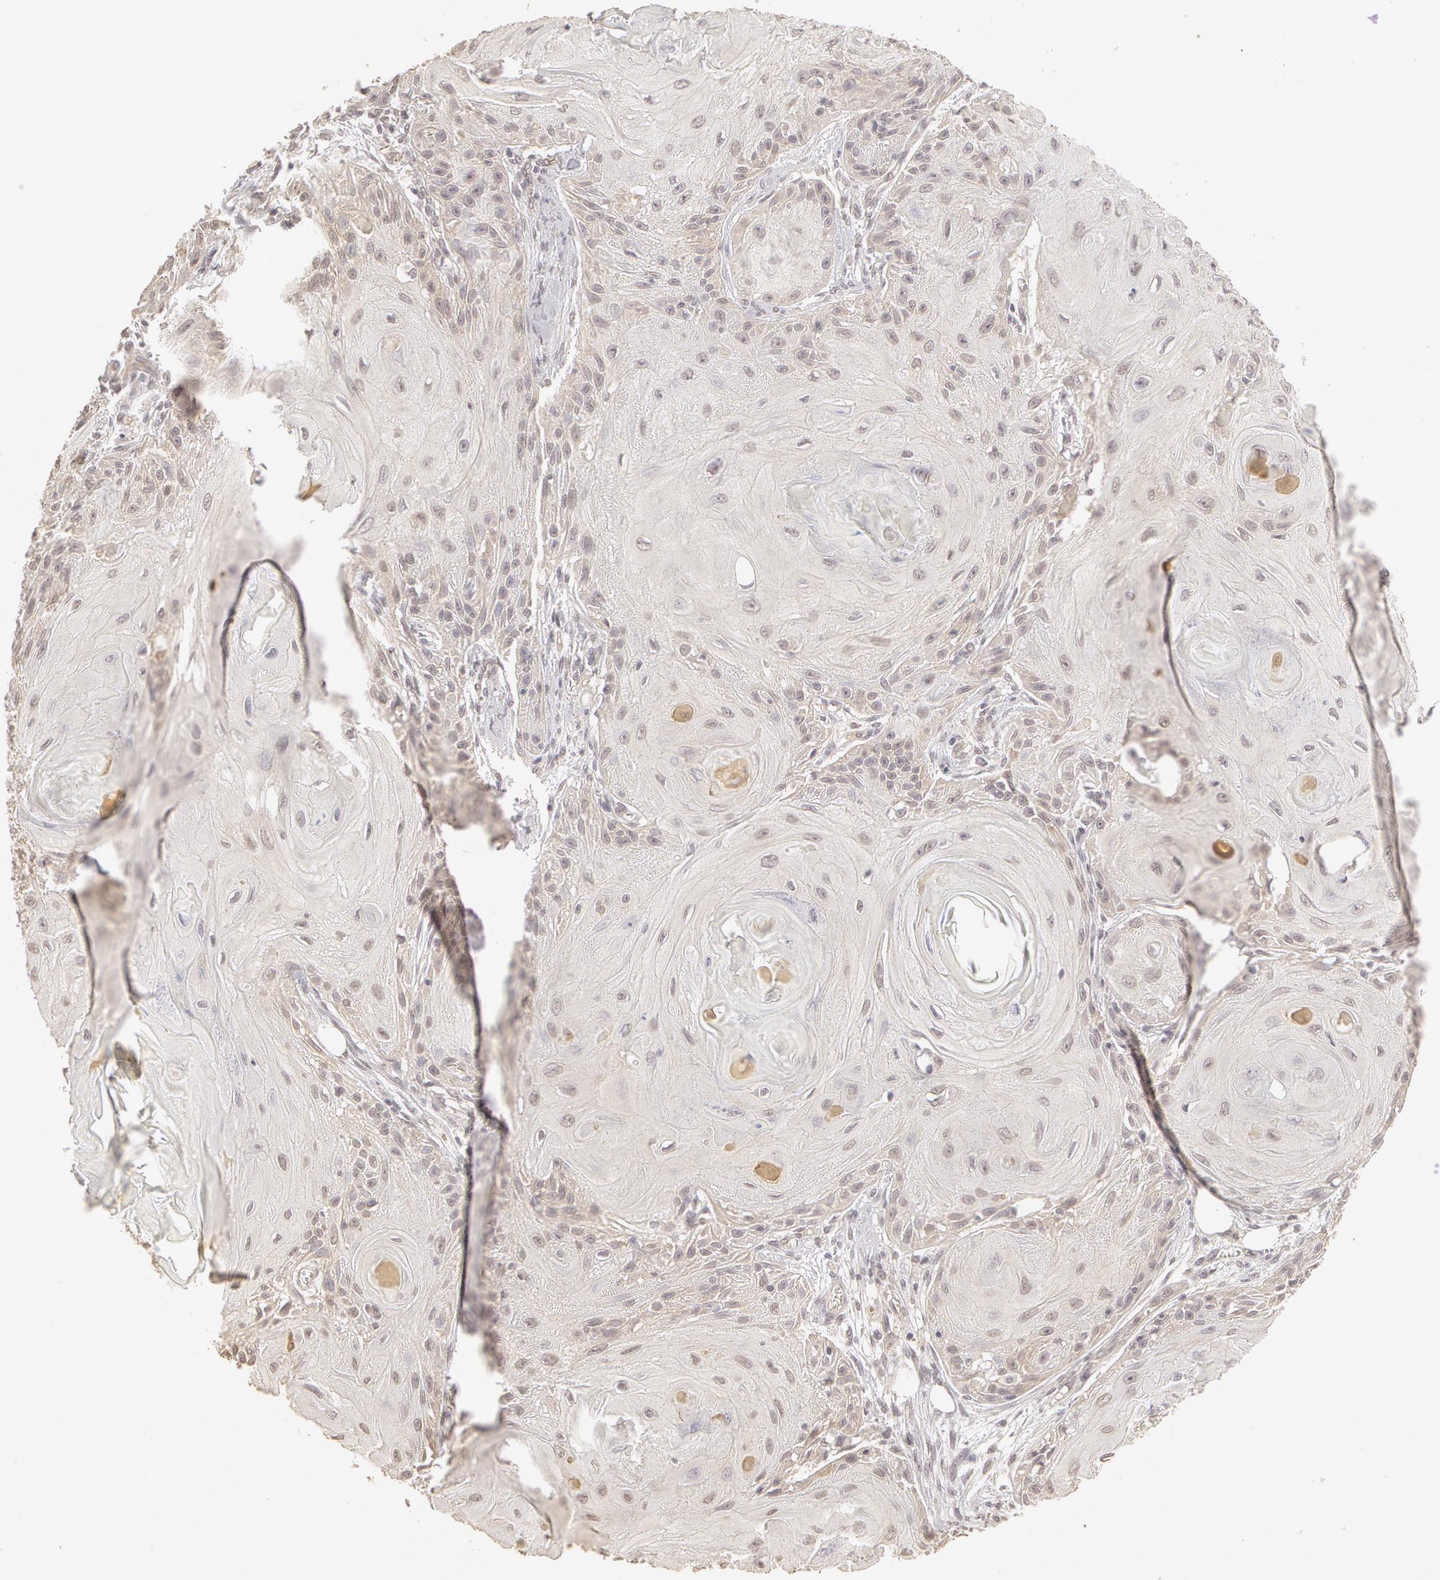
{"staining": {"intensity": "weak", "quantity": "25%-75%", "location": "cytoplasmic/membranous"}, "tissue": "skin cancer", "cell_type": "Tumor cells", "image_type": "cancer", "snomed": [{"axis": "morphology", "description": "Squamous cell carcinoma, NOS"}, {"axis": "topography", "description": "Skin"}], "caption": "DAB immunohistochemical staining of human skin cancer (squamous cell carcinoma) reveals weak cytoplasmic/membranous protein positivity in approximately 25%-75% of tumor cells.", "gene": "ADAM10", "patient": {"sex": "female", "age": 88}}